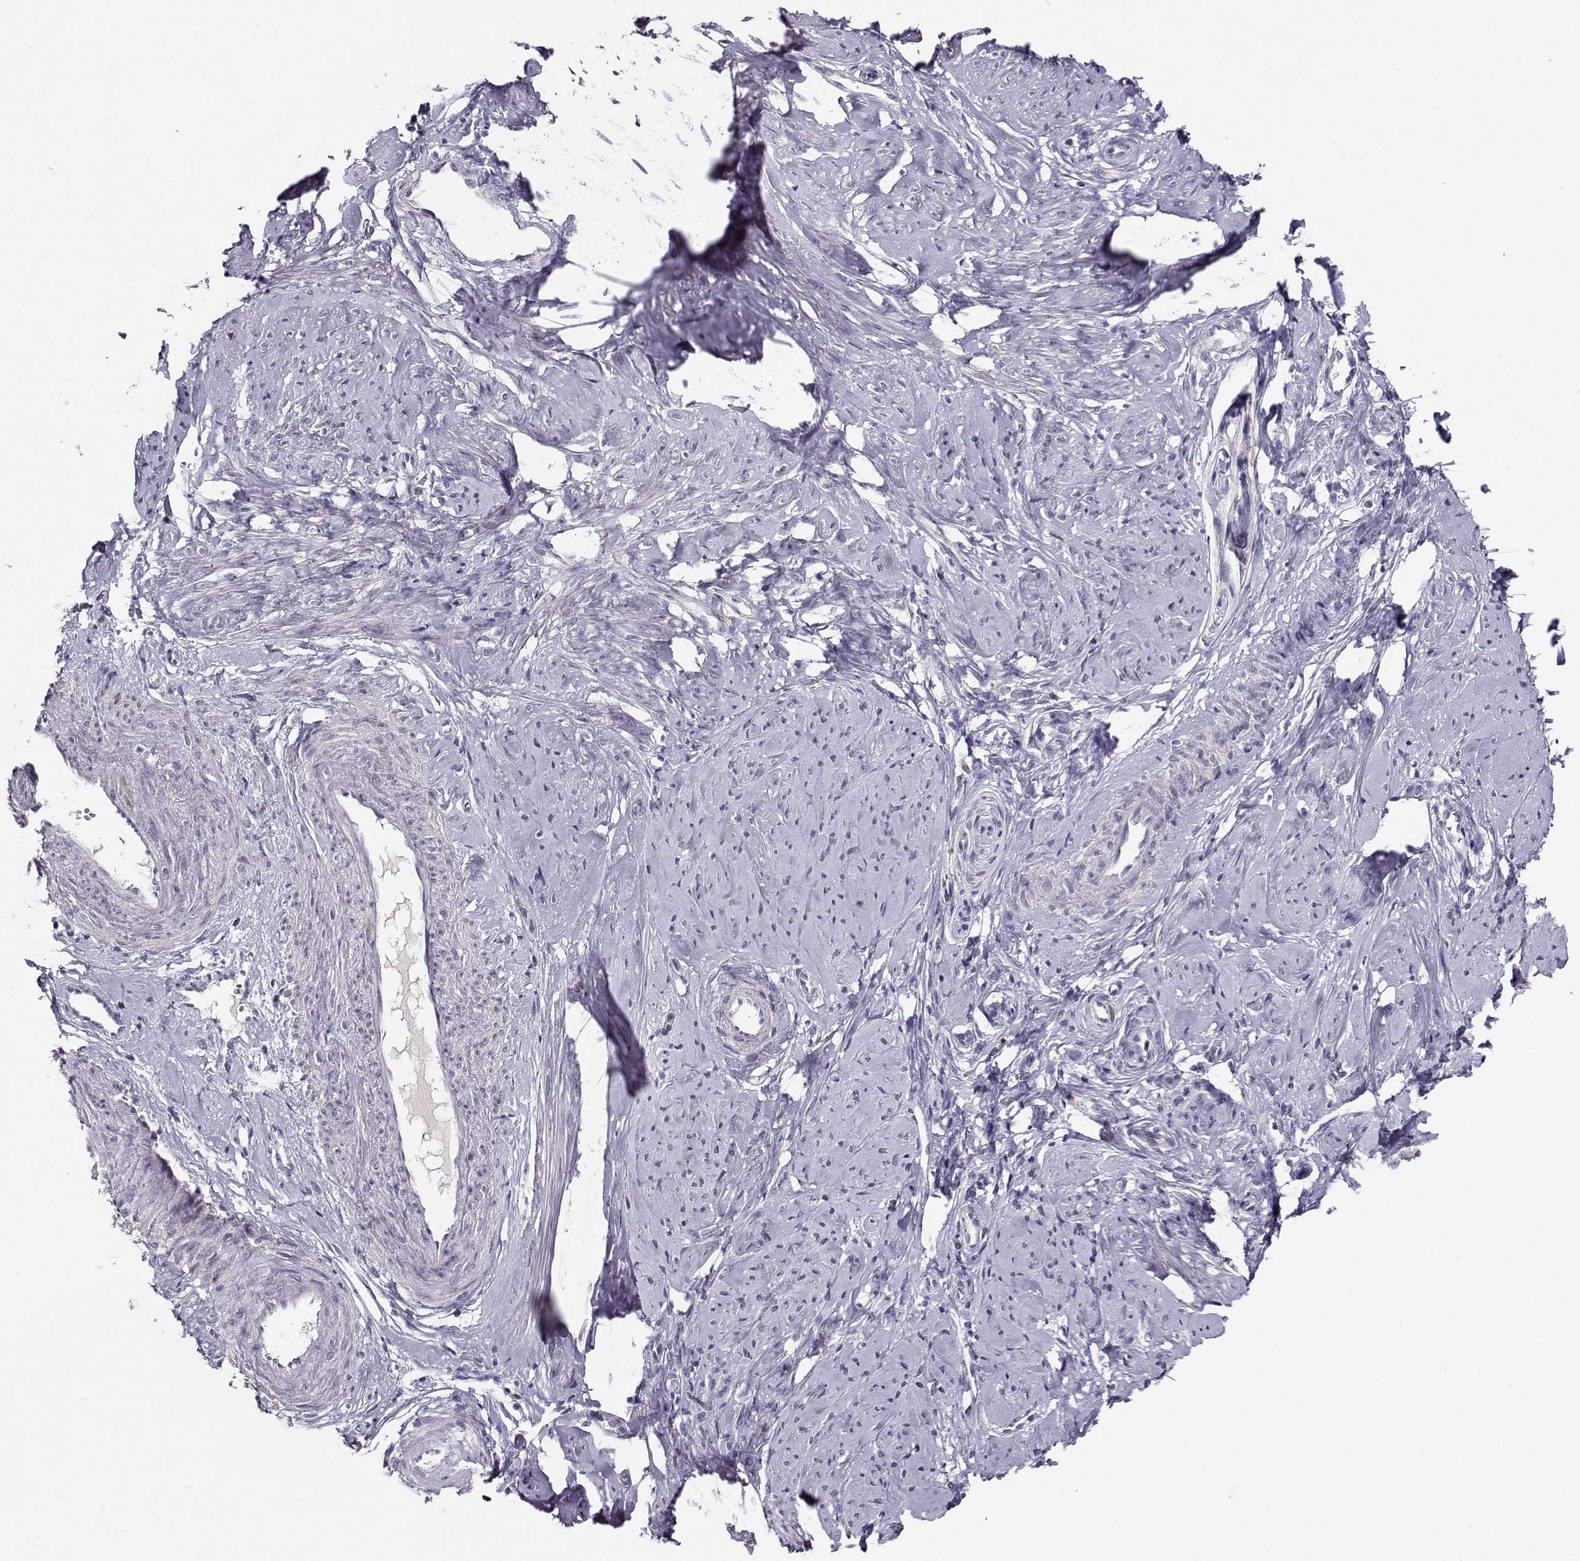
{"staining": {"intensity": "negative", "quantity": "none", "location": "none"}, "tissue": "smooth muscle", "cell_type": "Smooth muscle cells", "image_type": "normal", "snomed": [{"axis": "morphology", "description": "Normal tissue, NOS"}, {"axis": "topography", "description": "Smooth muscle"}], "caption": "The immunohistochemistry (IHC) micrograph has no significant positivity in smooth muscle cells of smooth muscle.", "gene": "CRX", "patient": {"sex": "female", "age": 48}}